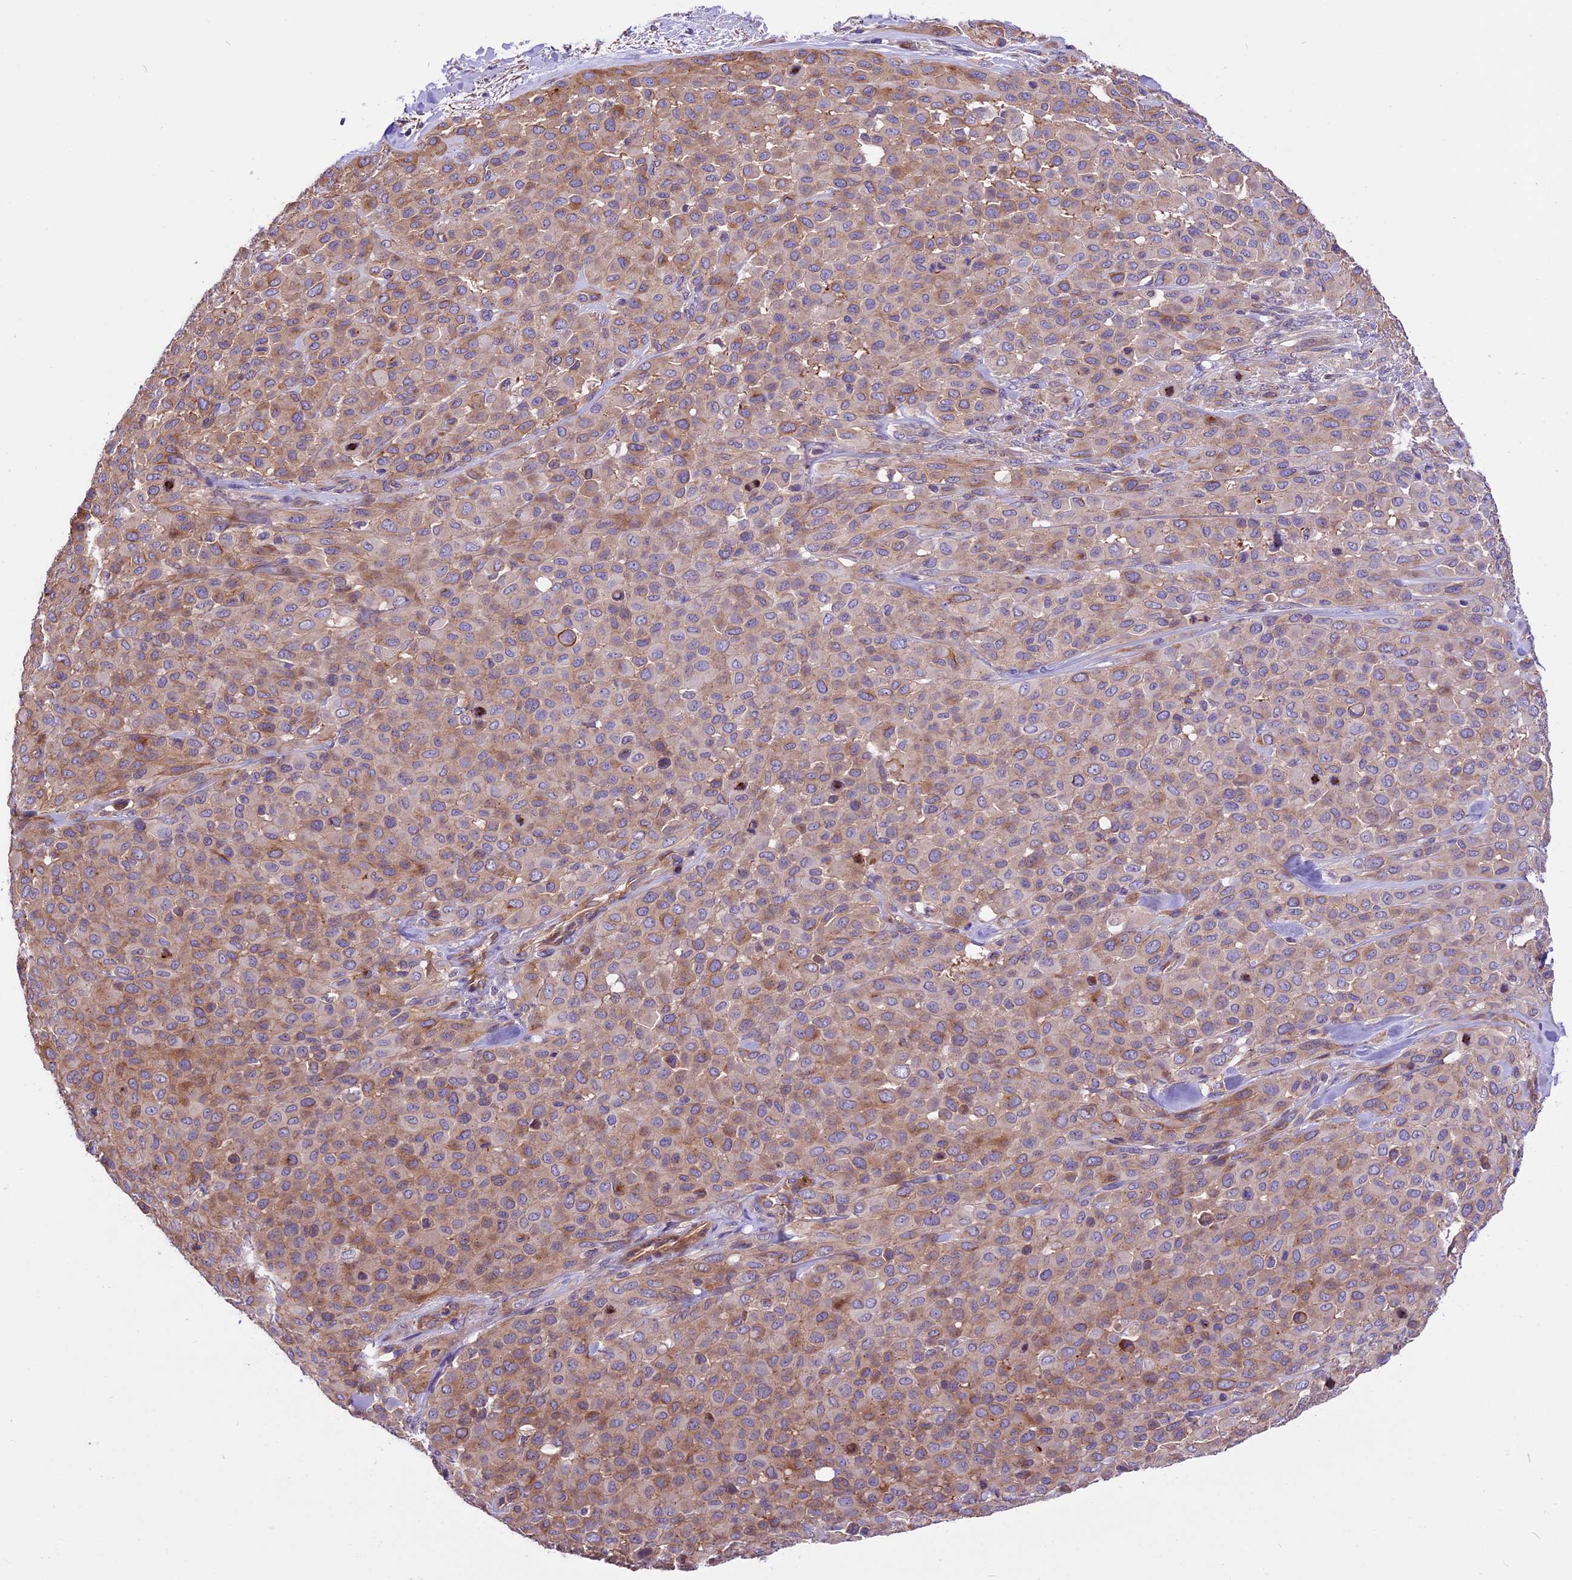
{"staining": {"intensity": "moderate", "quantity": ">75%", "location": "cytoplasmic/membranous"}, "tissue": "melanoma", "cell_type": "Tumor cells", "image_type": "cancer", "snomed": [{"axis": "morphology", "description": "Malignant melanoma, Metastatic site"}, {"axis": "topography", "description": "Skin"}], "caption": "Immunohistochemistry of human melanoma shows medium levels of moderate cytoplasmic/membranous expression in about >75% of tumor cells. (Stains: DAB (3,3'-diaminobenzidine) in brown, nuclei in blue, Microscopy: brightfield microscopy at high magnification).", "gene": "ANO3", "patient": {"sex": "female", "age": 81}}